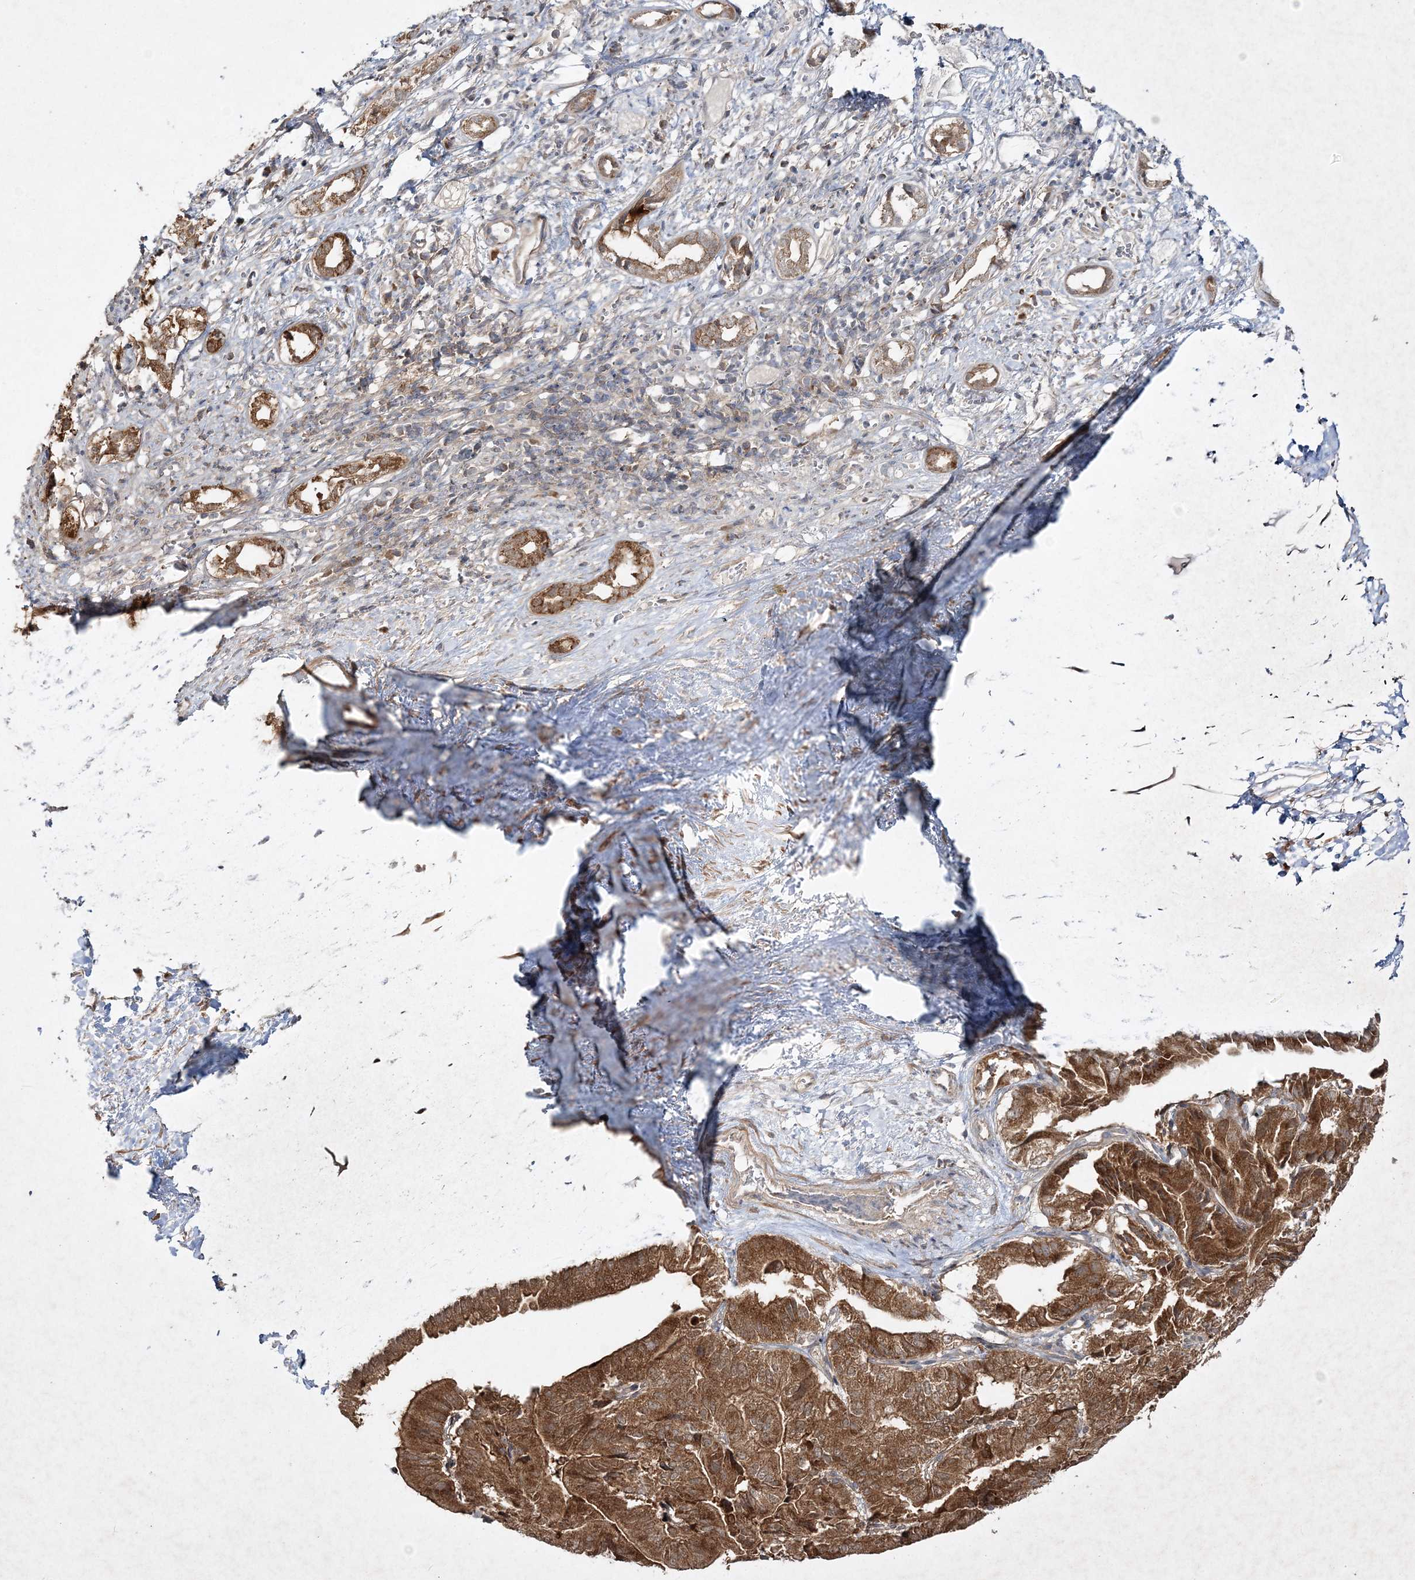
{"staining": {"intensity": "strong", "quantity": ">75%", "location": "cytoplasmic/membranous"}, "tissue": "liver cancer", "cell_type": "Tumor cells", "image_type": "cancer", "snomed": [{"axis": "morphology", "description": "Cholangiocarcinoma"}, {"axis": "topography", "description": "Liver"}], "caption": "Cholangiocarcinoma (liver) stained with a protein marker exhibits strong staining in tumor cells.", "gene": "MOCS2", "patient": {"sex": "female", "age": 75}}